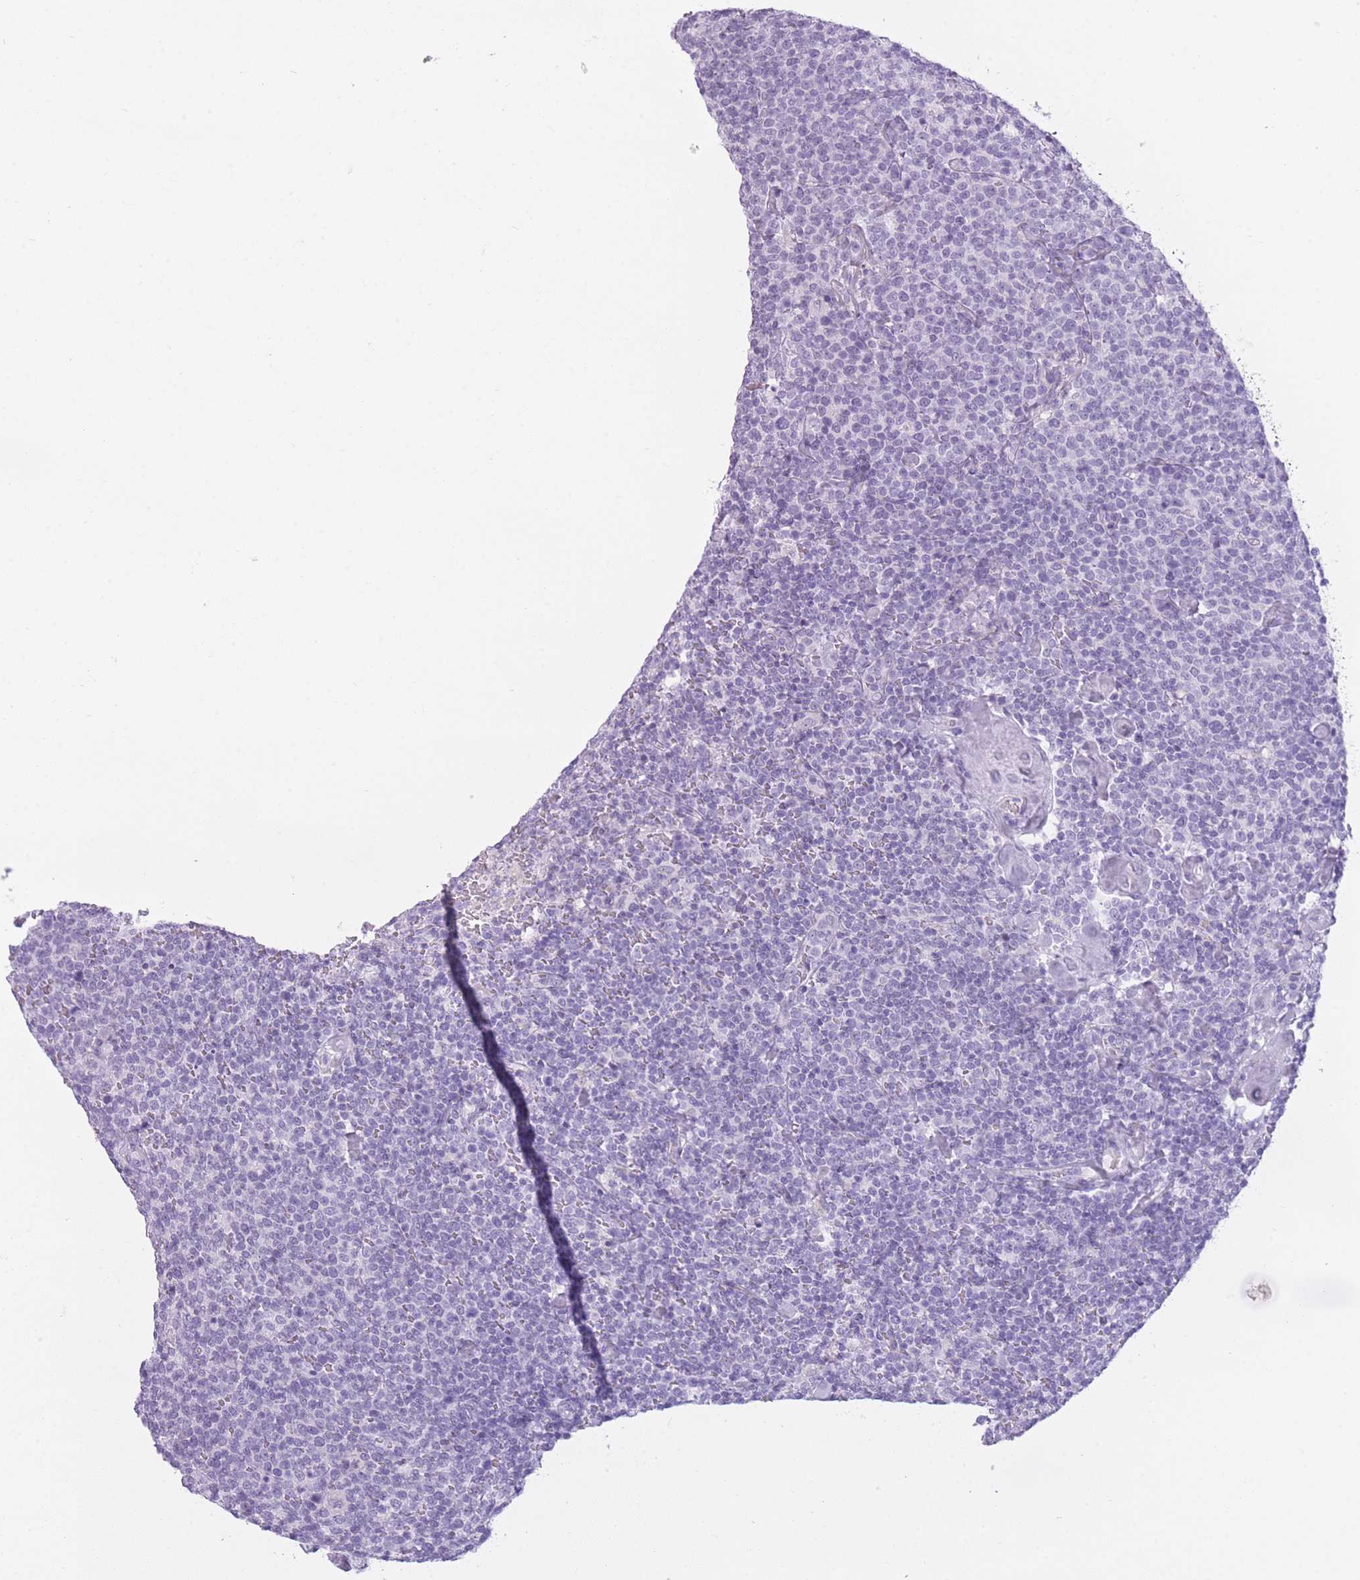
{"staining": {"intensity": "negative", "quantity": "none", "location": "none"}, "tissue": "lymphoma", "cell_type": "Tumor cells", "image_type": "cancer", "snomed": [{"axis": "morphology", "description": "Malignant lymphoma, non-Hodgkin's type, High grade"}, {"axis": "topography", "description": "Lymph node"}], "caption": "Tumor cells show no significant staining in malignant lymphoma, non-Hodgkin's type (high-grade).", "gene": "GOLGA6D", "patient": {"sex": "male", "age": 61}}